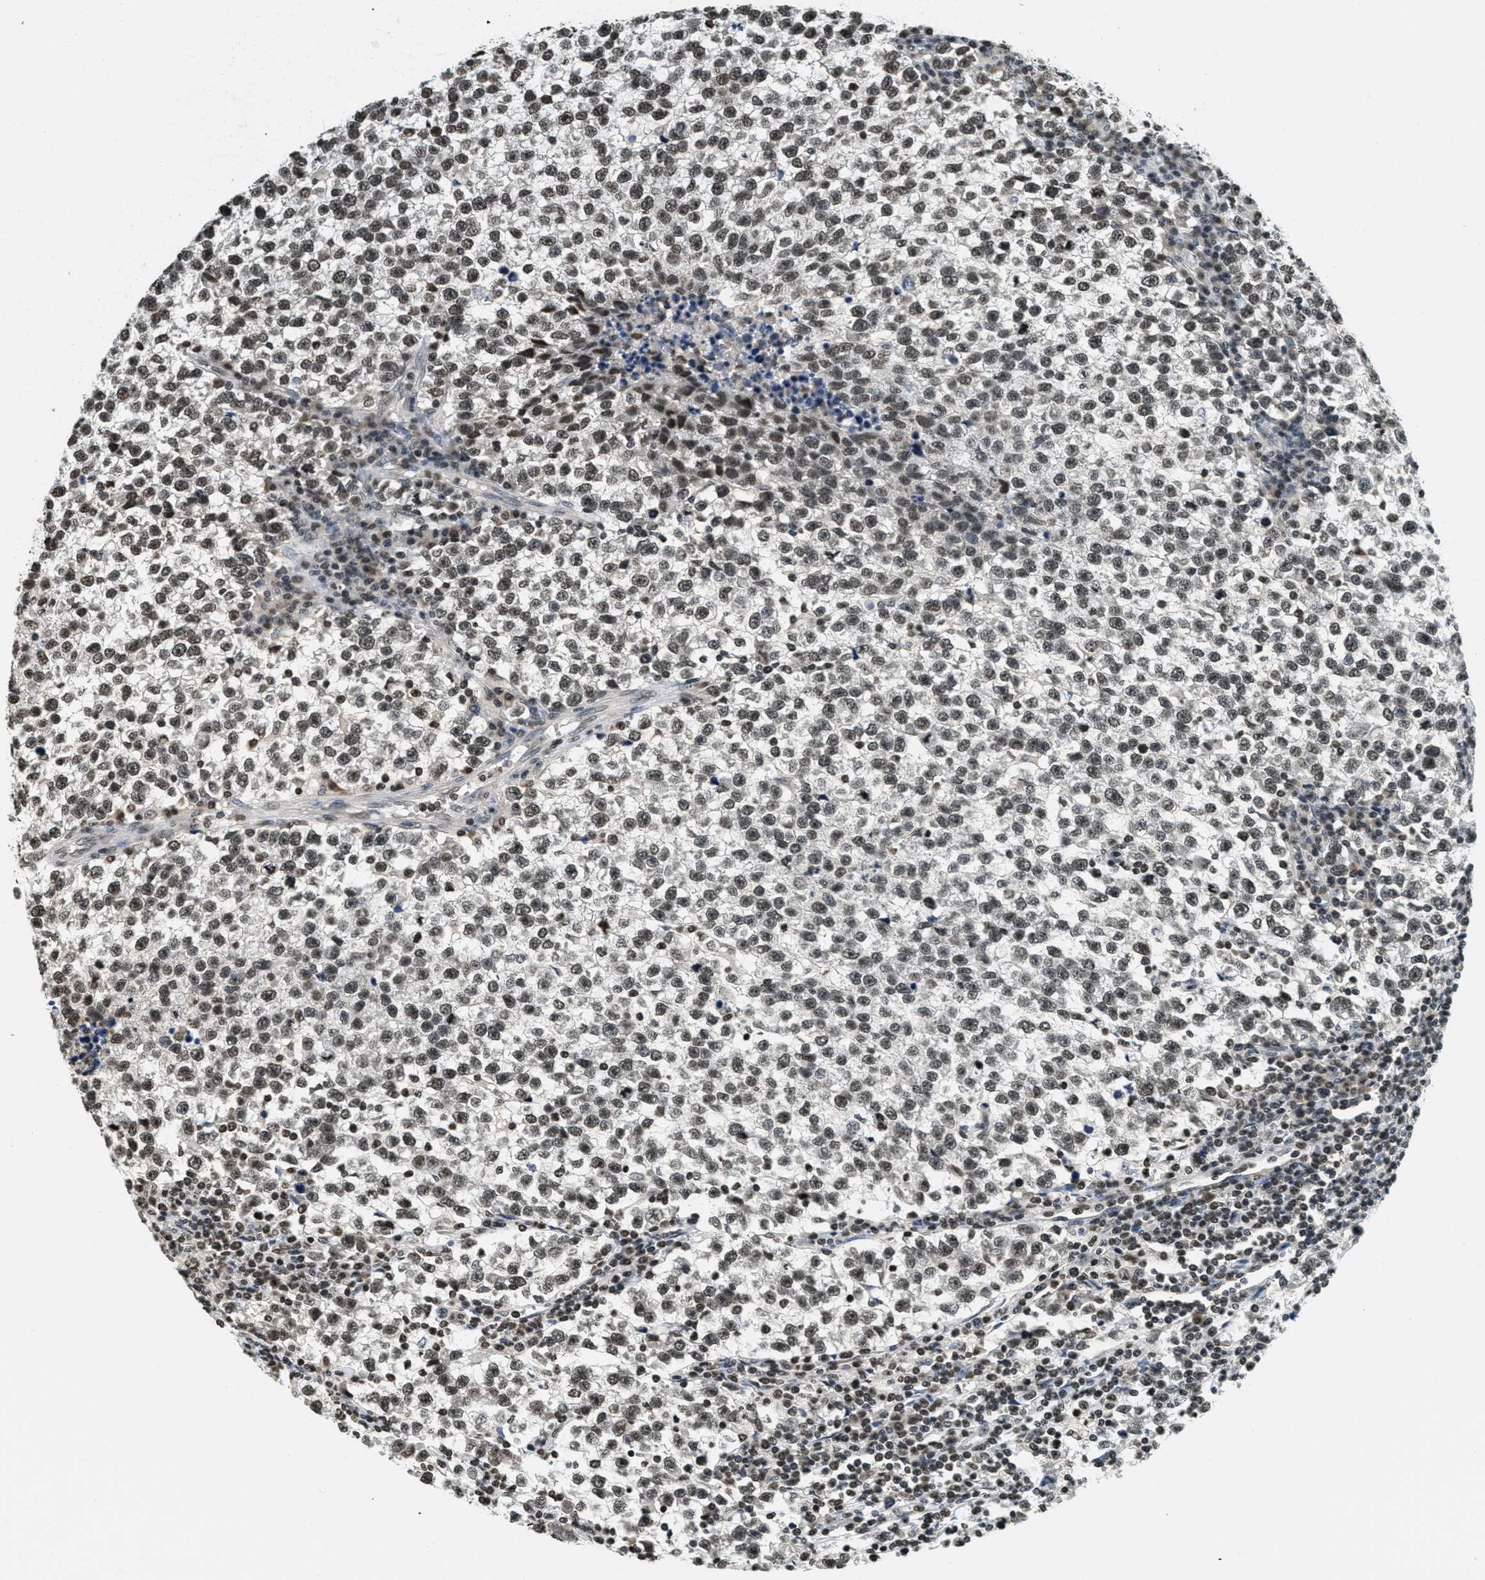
{"staining": {"intensity": "moderate", "quantity": ">75%", "location": "nuclear"}, "tissue": "testis cancer", "cell_type": "Tumor cells", "image_type": "cancer", "snomed": [{"axis": "morphology", "description": "Normal tissue, NOS"}, {"axis": "morphology", "description": "Seminoma, NOS"}, {"axis": "topography", "description": "Testis"}], "caption": "About >75% of tumor cells in human testis cancer display moderate nuclear protein positivity as visualized by brown immunohistochemical staining.", "gene": "LDB2", "patient": {"sex": "male", "age": 43}}